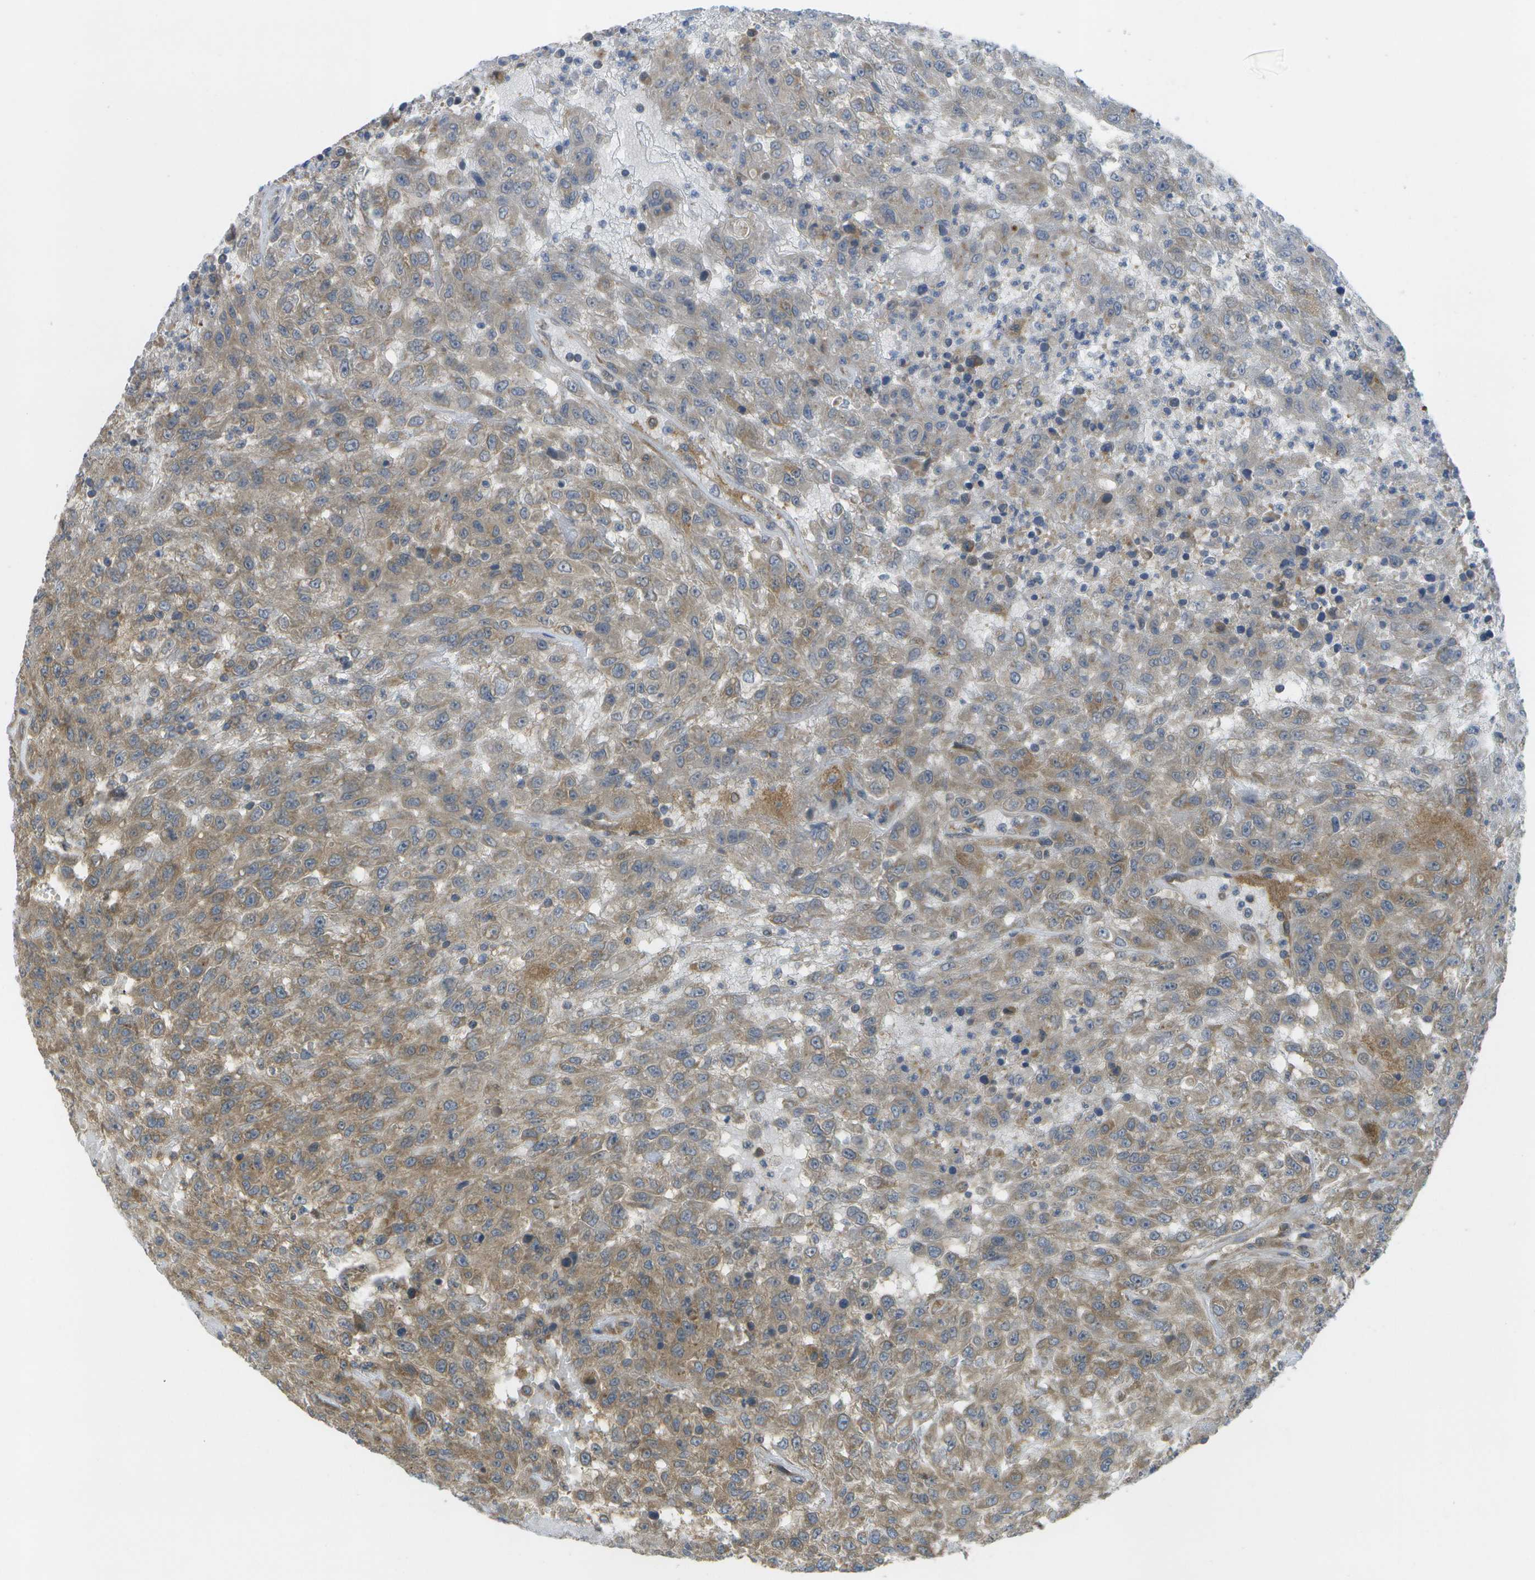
{"staining": {"intensity": "moderate", "quantity": ">75%", "location": "cytoplasmic/membranous"}, "tissue": "urothelial cancer", "cell_type": "Tumor cells", "image_type": "cancer", "snomed": [{"axis": "morphology", "description": "Urothelial carcinoma, High grade"}, {"axis": "topography", "description": "Urinary bladder"}], "caption": "Protein expression analysis of human urothelial carcinoma (high-grade) reveals moderate cytoplasmic/membranous positivity in approximately >75% of tumor cells.", "gene": "DPM3", "patient": {"sex": "male", "age": 46}}